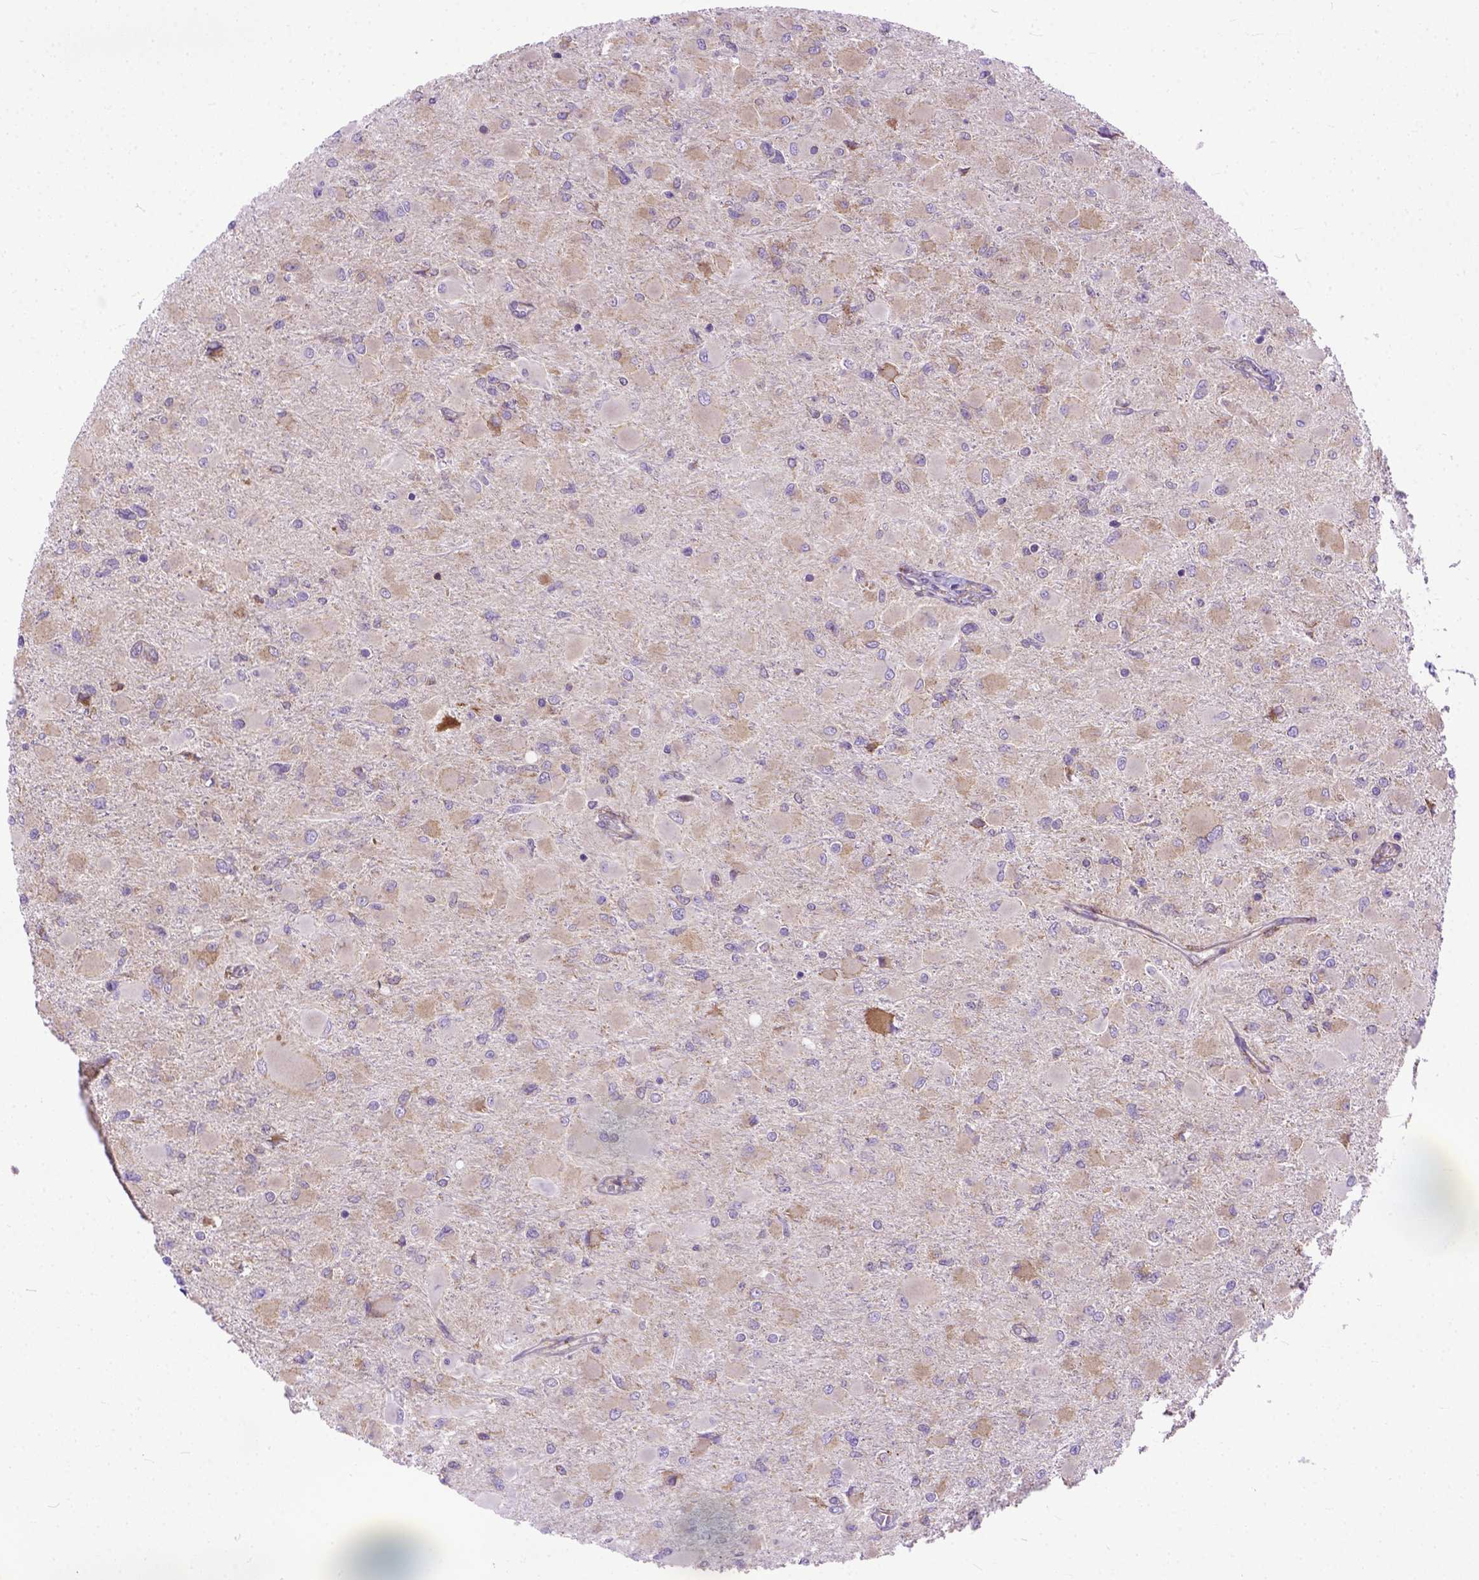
{"staining": {"intensity": "weak", "quantity": ">75%", "location": "cytoplasmic/membranous"}, "tissue": "glioma", "cell_type": "Tumor cells", "image_type": "cancer", "snomed": [{"axis": "morphology", "description": "Glioma, malignant, High grade"}, {"axis": "topography", "description": "Cerebral cortex"}], "caption": "Protein expression analysis of glioma shows weak cytoplasmic/membranous positivity in about >75% of tumor cells.", "gene": "PLK4", "patient": {"sex": "female", "age": 36}}